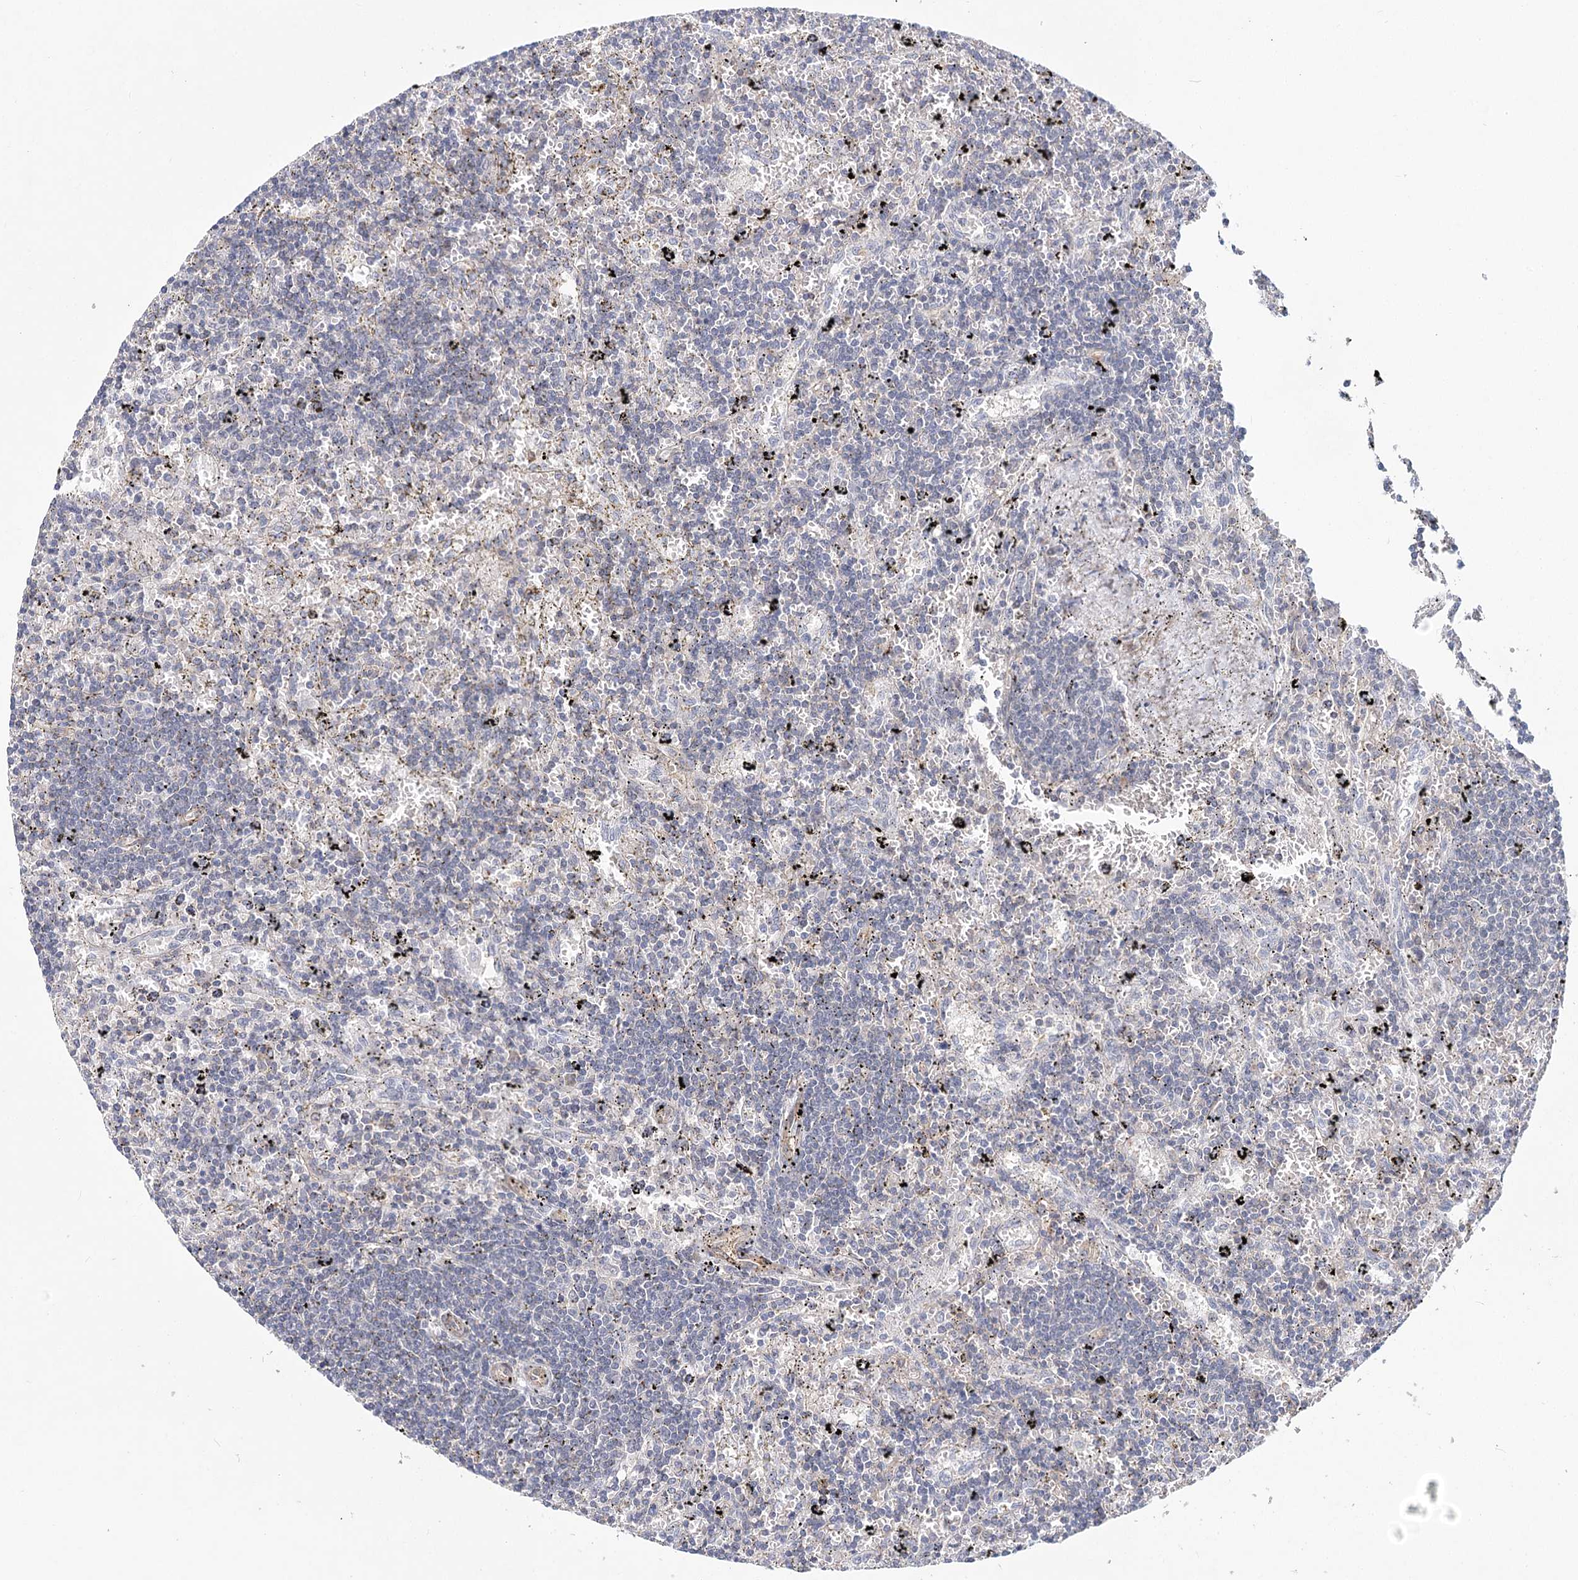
{"staining": {"intensity": "negative", "quantity": "none", "location": "none"}, "tissue": "lymphoma", "cell_type": "Tumor cells", "image_type": "cancer", "snomed": [{"axis": "morphology", "description": "Malignant lymphoma, non-Hodgkin's type, Low grade"}, {"axis": "topography", "description": "Spleen"}], "caption": "Tumor cells show no significant protein expression in malignant lymphoma, non-Hodgkin's type (low-grade). (Immunohistochemistry (ihc), brightfield microscopy, high magnification).", "gene": "TMEM218", "patient": {"sex": "male", "age": 76}}